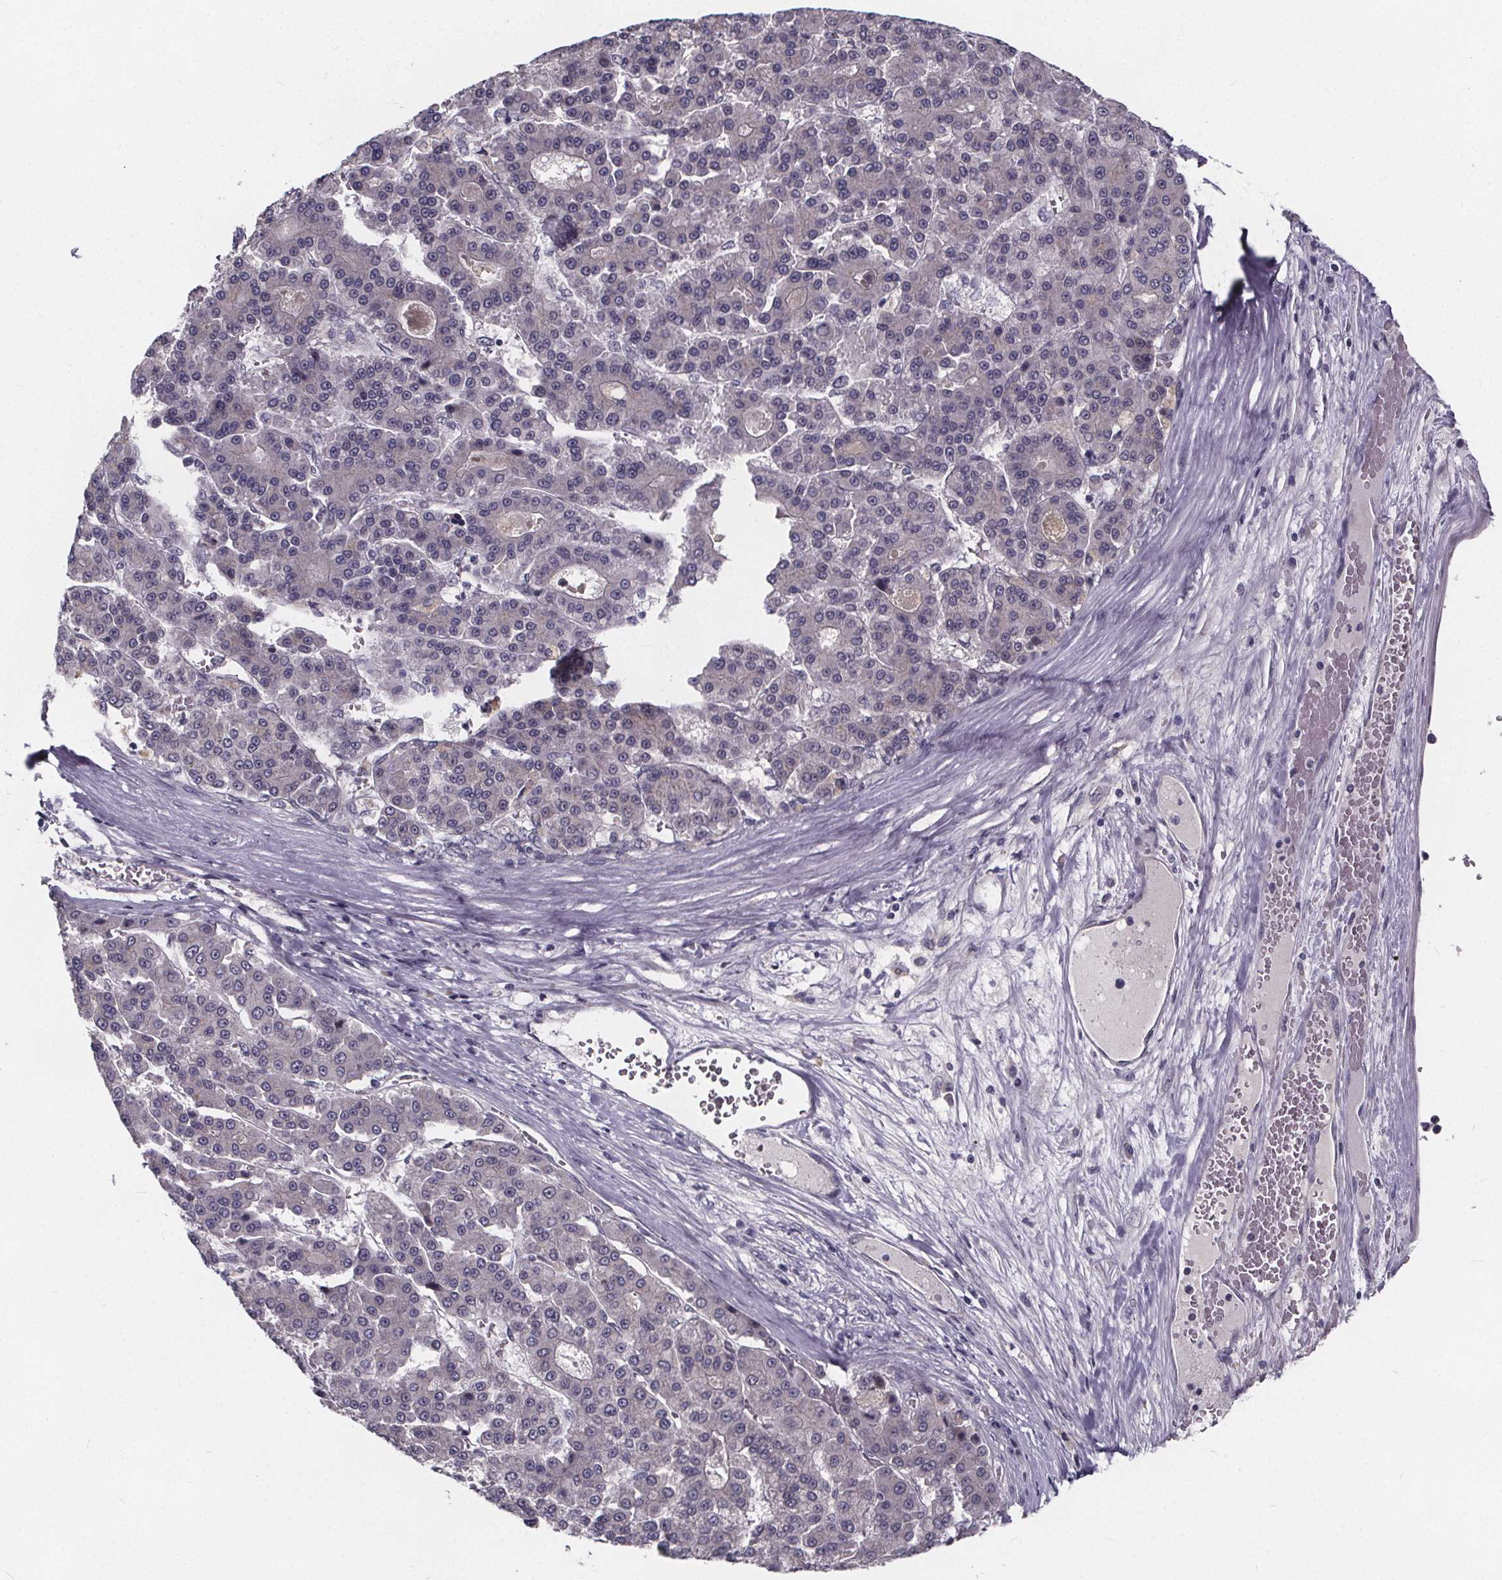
{"staining": {"intensity": "negative", "quantity": "none", "location": "none"}, "tissue": "liver cancer", "cell_type": "Tumor cells", "image_type": "cancer", "snomed": [{"axis": "morphology", "description": "Carcinoma, Hepatocellular, NOS"}, {"axis": "topography", "description": "Liver"}], "caption": "Liver cancer (hepatocellular carcinoma) was stained to show a protein in brown. There is no significant expression in tumor cells.", "gene": "FAM181B", "patient": {"sex": "male", "age": 70}}